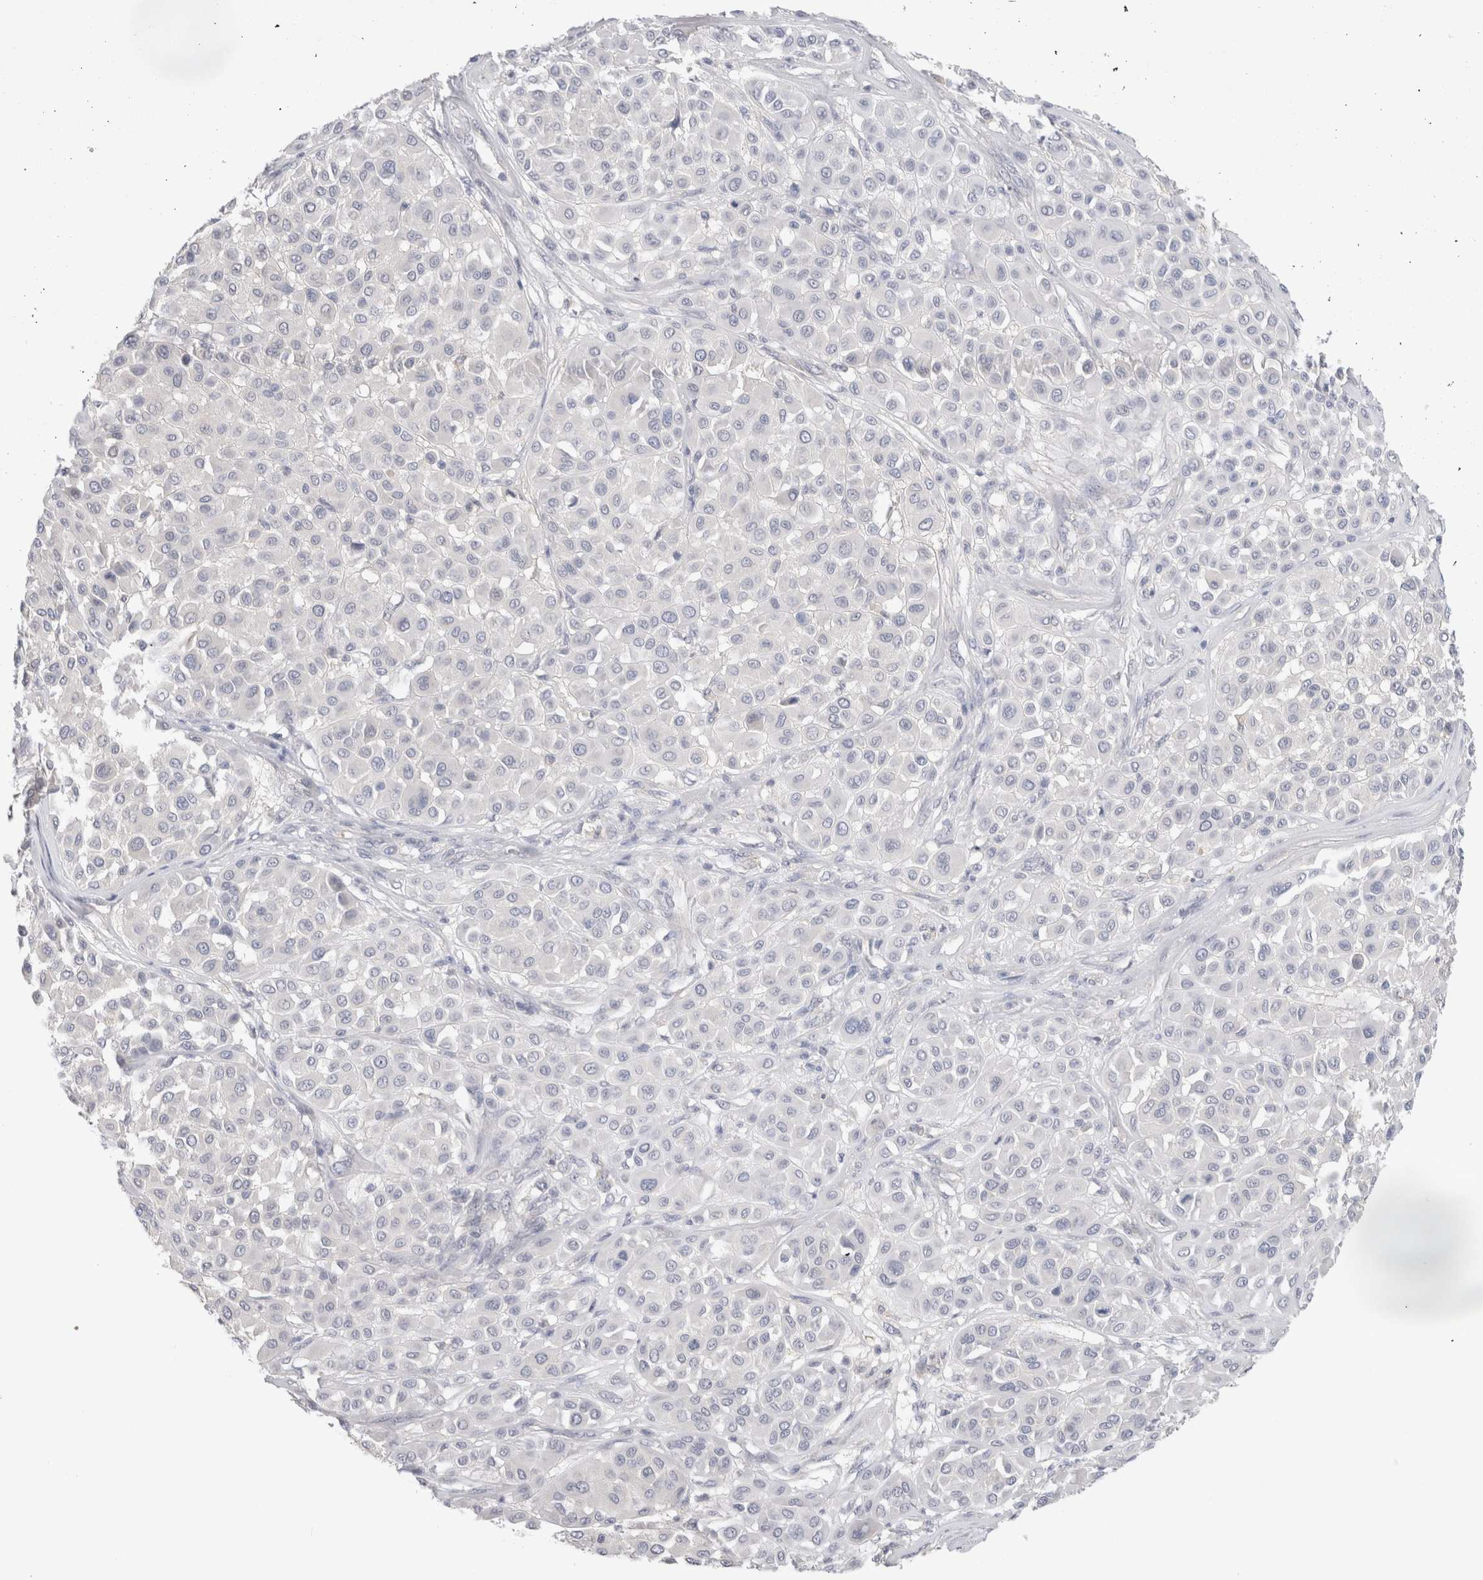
{"staining": {"intensity": "negative", "quantity": "none", "location": "none"}, "tissue": "melanoma", "cell_type": "Tumor cells", "image_type": "cancer", "snomed": [{"axis": "morphology", "description": "Malignant melanoma, Metastatic site"}, {"axis": "topography", "description": "Soft tissue"}], "caption": "The micrograph displays no significant positivity in tumor cells of malignant melanoma (metastatic site). The staining was performed using DAB to visualize the protein expression in brown, while the nuclei were stained in blue with hematoxylin (Magnification: 20x).", "gene": "GAS1", "patient": {"sex": "male", "age": 41}}